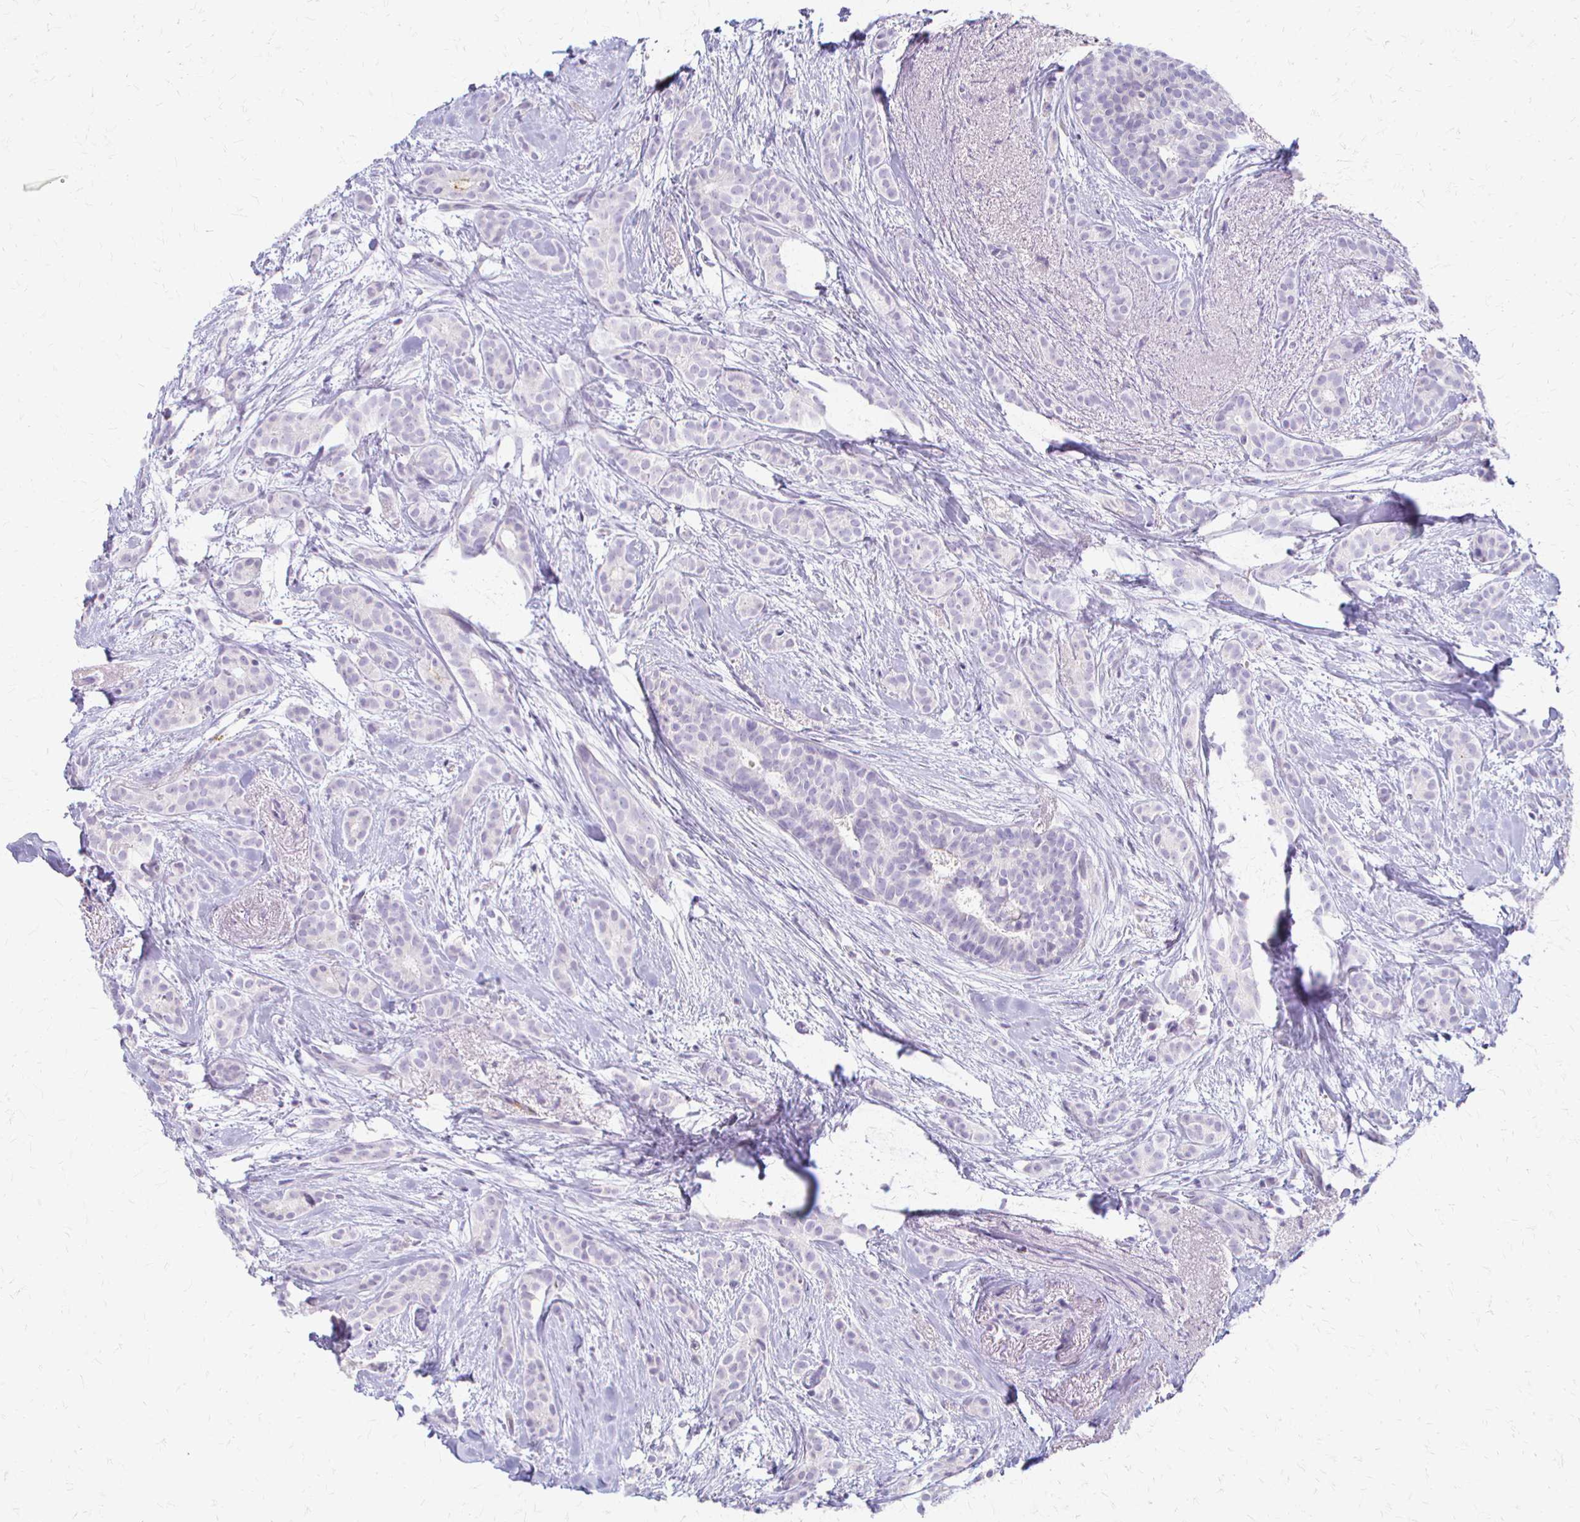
{"staining": {"intensity": "negative", "quantity": "none", "location": "none"}, "tissue": "breast cancer", "cell_type": "Tumor cells", "image_type": "cancer", "snomed": [{"axis": "morphology", "description": "Duct carcinoma"}, {"axis": "topography", "description": "Breast"}], "caption": "Immunohistochemistry image of human breast invasive ductal carcinoma stained for a protein (brown), which demonstrates no staining in tumor cells.", "gene": "ACP5", "patient": {"sex": "female", "age": 65}}